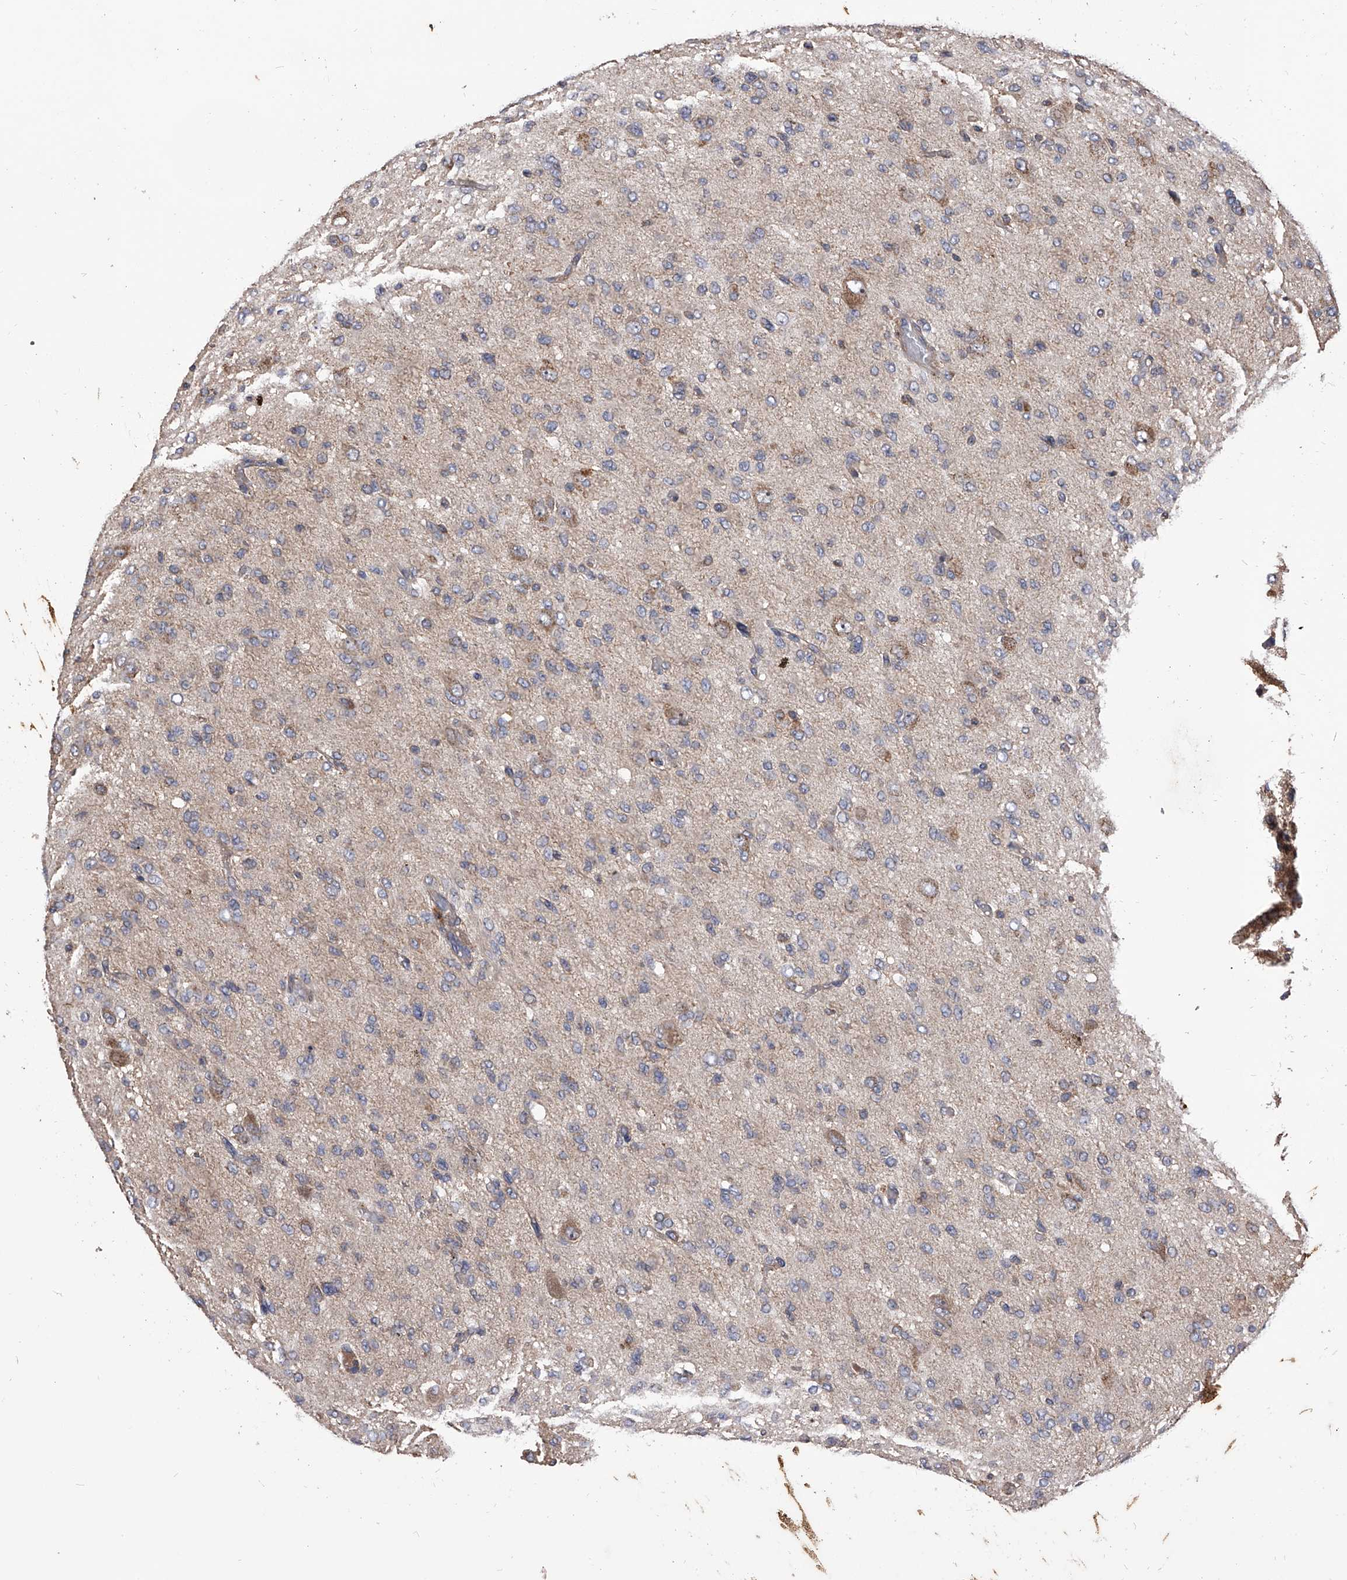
{"staining": {"intensity": "weak", "quantity": "<25%", "location": "cytoplasmic/membranous"}, "tissue": "glioma", "cell_type": "Tumor cells", "image_type": "cancer", "snomed": [{"axis": "morphology", "description": "Glioma, malignant, High grade"}, {"axis": "topography", "description": "Brain"}], "caption": "Immunohistochemistry micrograph of malignant glioma (high-grade) stained for a protein (brown), which reveals no staining in tumor cells.", "gene": "CUL7", "patient": {"sex": "female", "age": 59}}